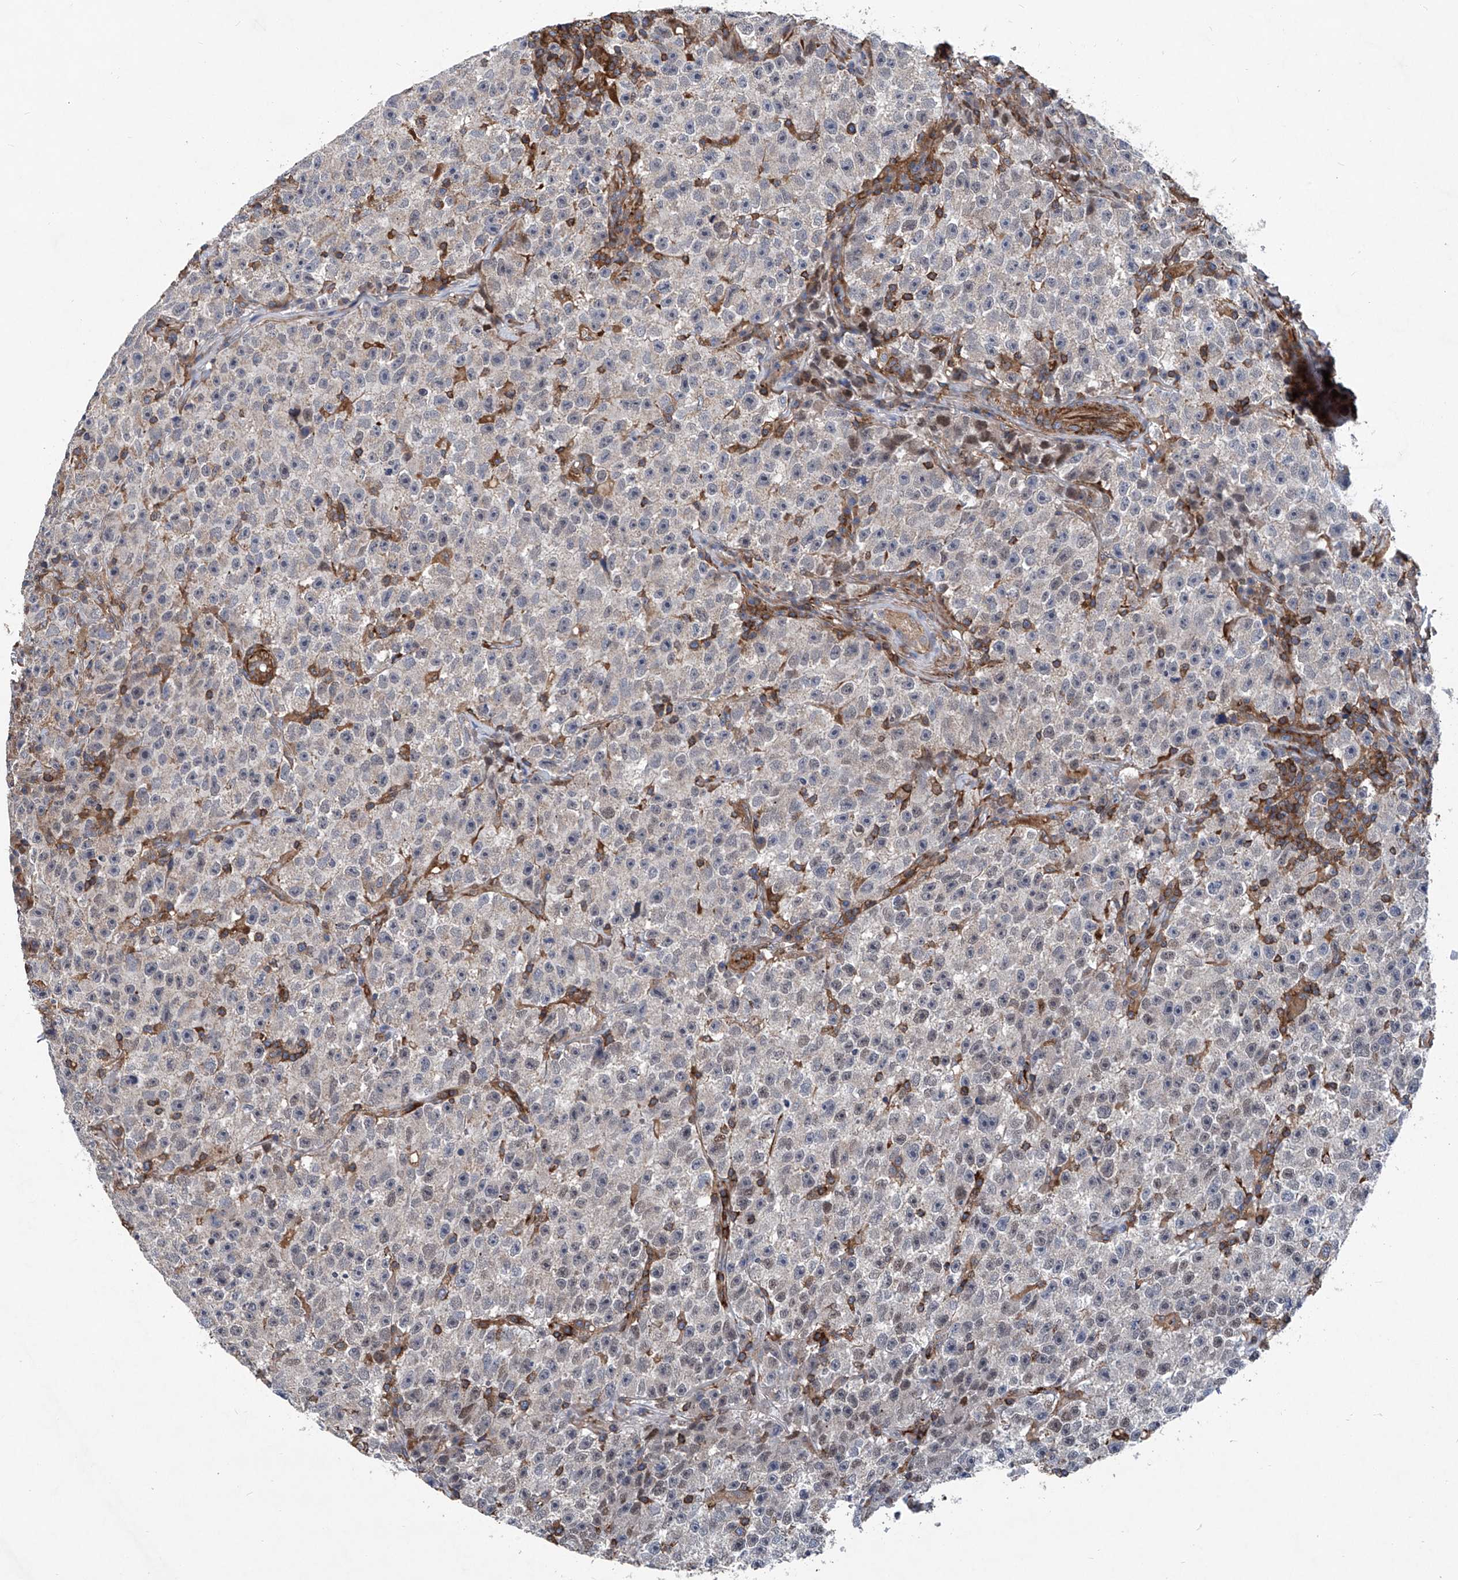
{"staining": {"intensity": "weak", "quantity": "<25%", "location": "nuclear"}, "tissue": "testis cancer", "cell_type": "Tumor cells", "image_type": "cancer", "snomed": [{"axis": "morphology", "description": "Seminoma, NOS"}, {"axis": "topography", "description": "Testis"}], "caption": "Protein analysis of testis cancer (seminoma) exhibits no significant positivity in tumor cells.", "gene": "NT5C3A", "patient": {"sex": "male", "age": 22}}